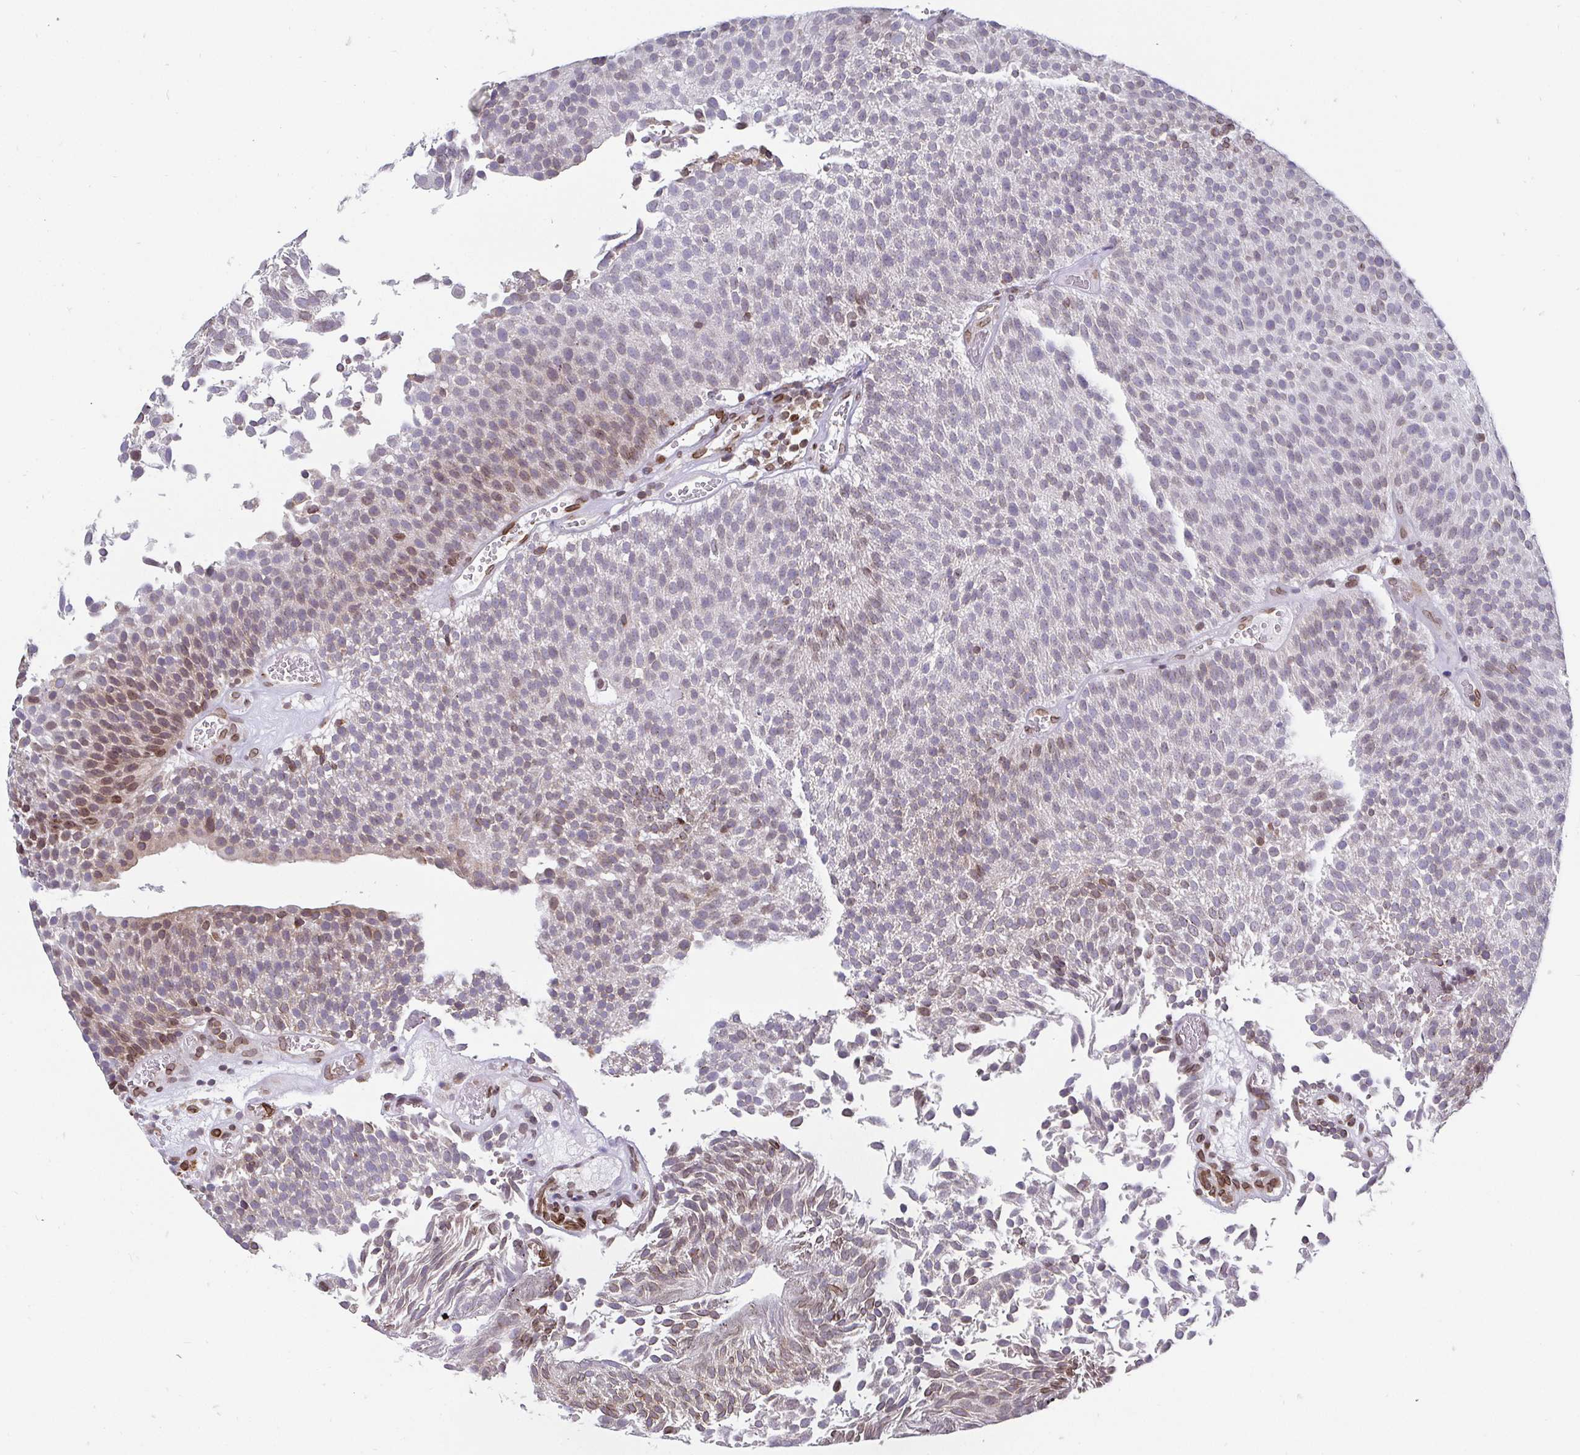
{"staining": {"intensity": "weak", "quantity": "<25%", "location": "nuclear"}, "tissue": "urothelial cancer", "cell_type": "Tumor cells", "image_type": "cancer", "snomed": [{"axis": "morphology", "description": "Urothelial carcinoma, Low grade"}, {"axis": "topography", "description": "Urinary bladder"}], "caption": "There is no significant positivity in tumor cells of low-grade urothelial carcinoma.", "gene": "EMD", "patient": {"sex": "female", "age": 79}}